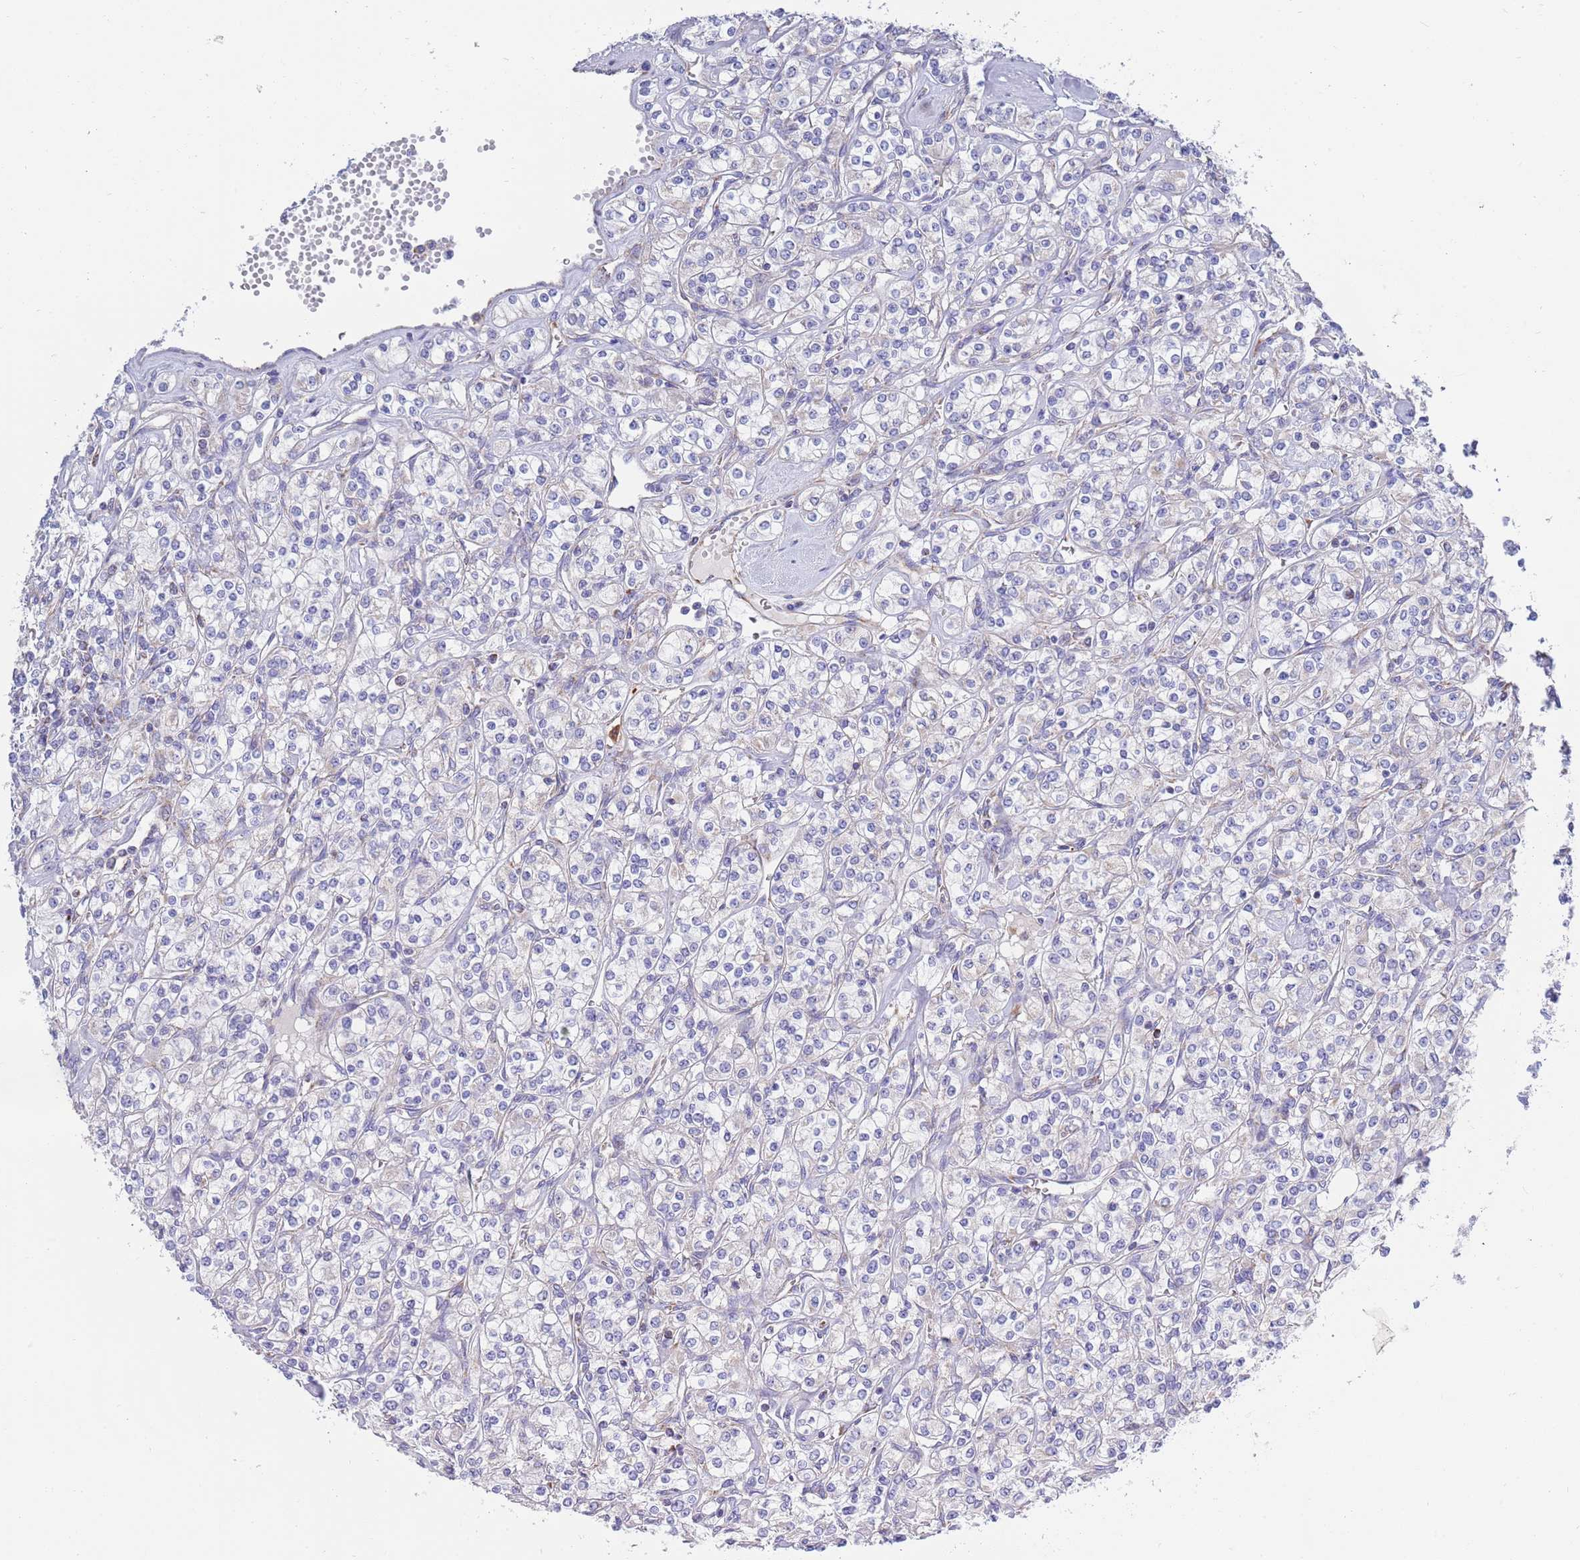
{"staining": {"intensity": "negative", "quantity": "none", "location": "none"}, "tissue": "renal cancer", "cell_type": "Tumor cells", "image_type": "cancer", "snomed": [{"axis": "morphology", "description": "Adenocarcinoma, NOS"}, {"axis": "topography", "description": "Kidney"}], "caption": "The image displays no staining of tumor cells in renal cancer. (Stains: DAB IHC with hematoxylin counter stain, Microscopy: brightfield microscopy at high magnification).", "gene": "EMC8", "patient": {"sex": "male", "age": 77}}